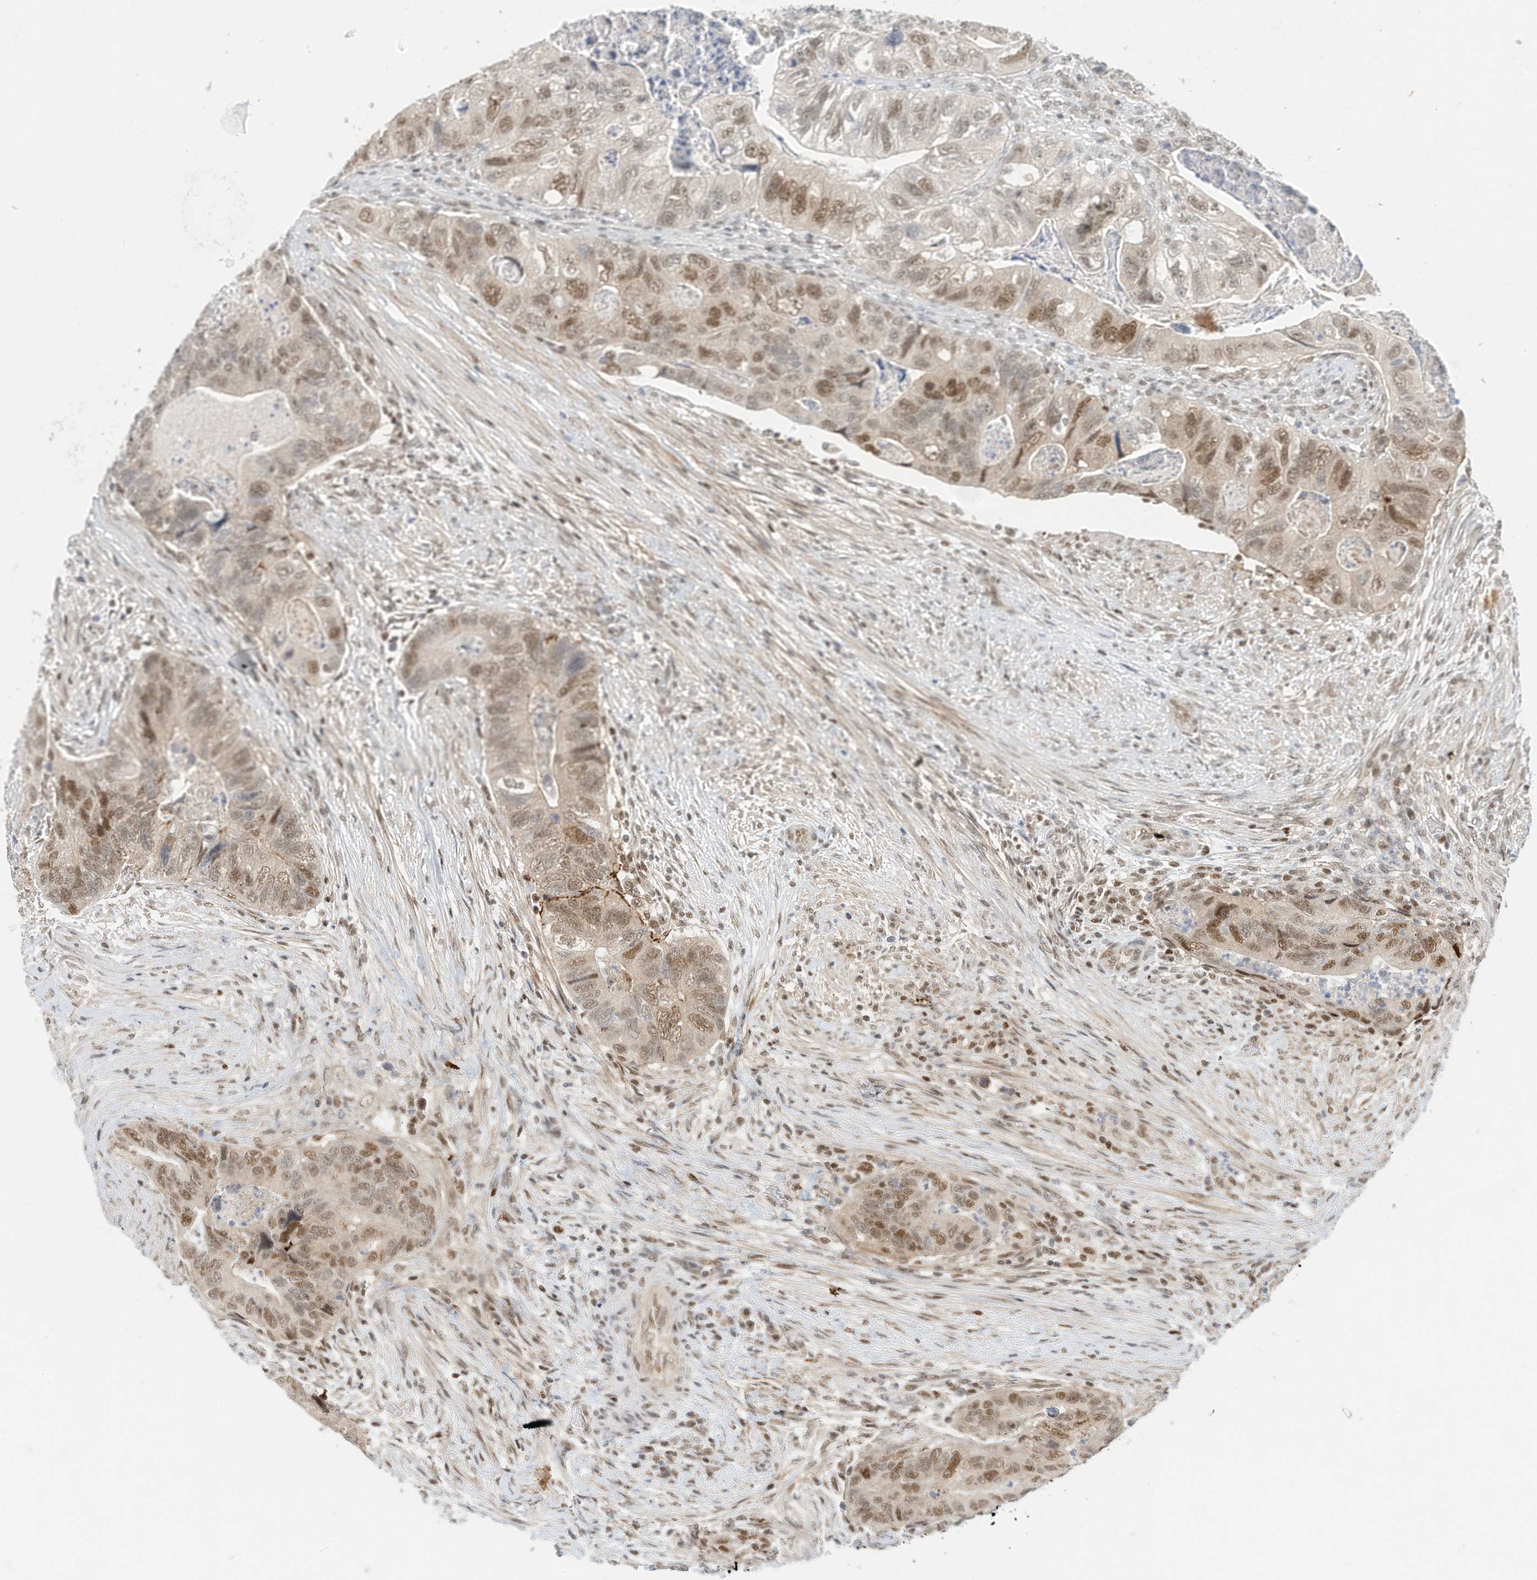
{"staining": {"intensity": "moderate", "quantity": ">75%", "location": "nuclear"}, "tissue": "colorectal cancer", "cell_type": "Tumor cells", "image_type": "cancer", "snomed": [{"axis": "morphology", "description": "Adenocarcinoma, NOS"}, {"axis": "topography", "description": "Rectum"}], "caption": "Immunohistochemistry (IHC) (DAB (3,3'-diaminobenzidine)) staining of human colorectal cancer reveals moderate nuclear protein staining in approximately >75% of tumor cells.", "gene": "OGT", "patient": {"sex": "male", "age": 63}}